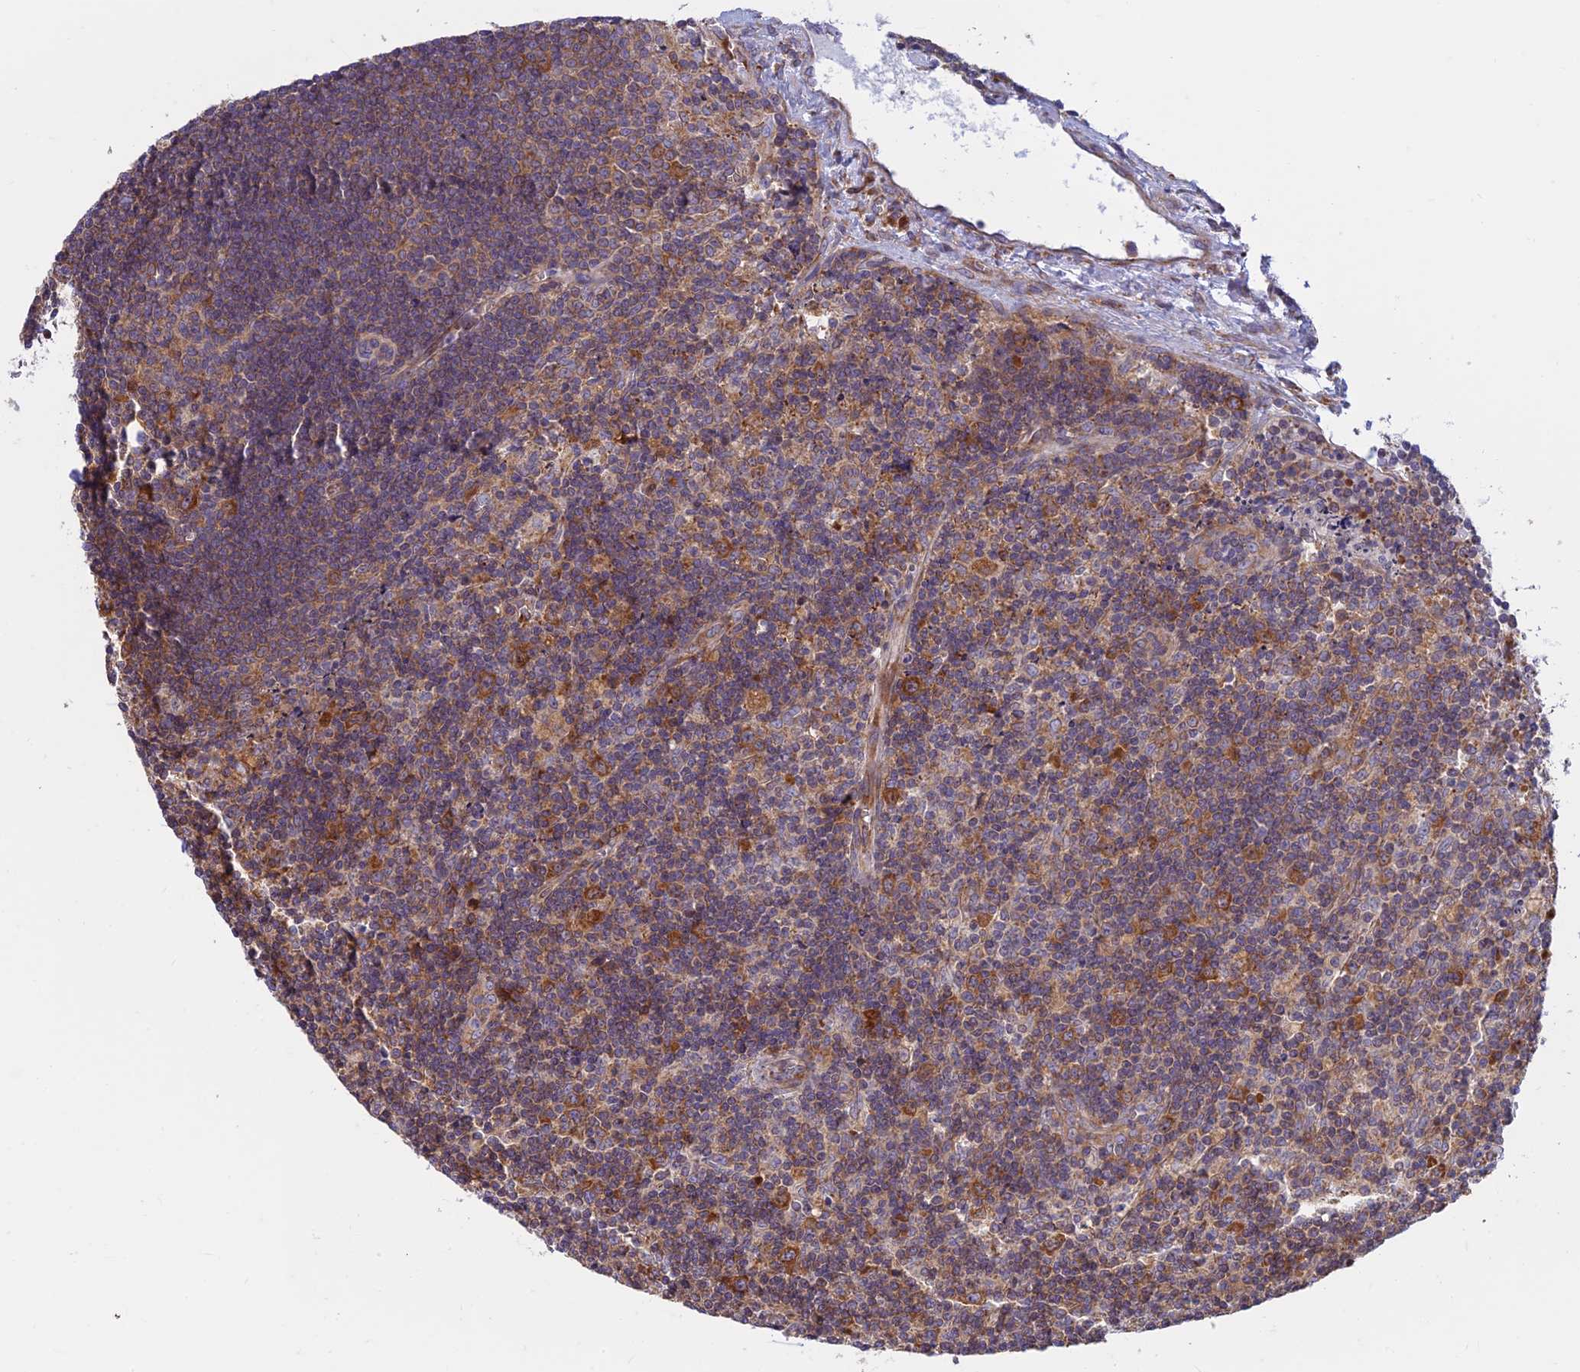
{"staining": {"intensity": "moderate", "quantity": "<25%", "location": "cytoplasmic/membranous"}, "tissue": "lymph node", "cell_type": "Germinal center cells", "image_type": "normal", "snomed": [{"axis": "morphology", "description": "Normal tissue, NOS"}, {"axis": "topography", "description": "Lymph node"}], "caption": "Immunohistochemistry histopathology image of normal lymph node stained for a protein (brown), which exhibits low levels of moderate cytoplasmic/membranous expression in approximately <25% of germinal center cells.", "gene": "RPL17", "patient": {"sex": "male", "age": 58}}